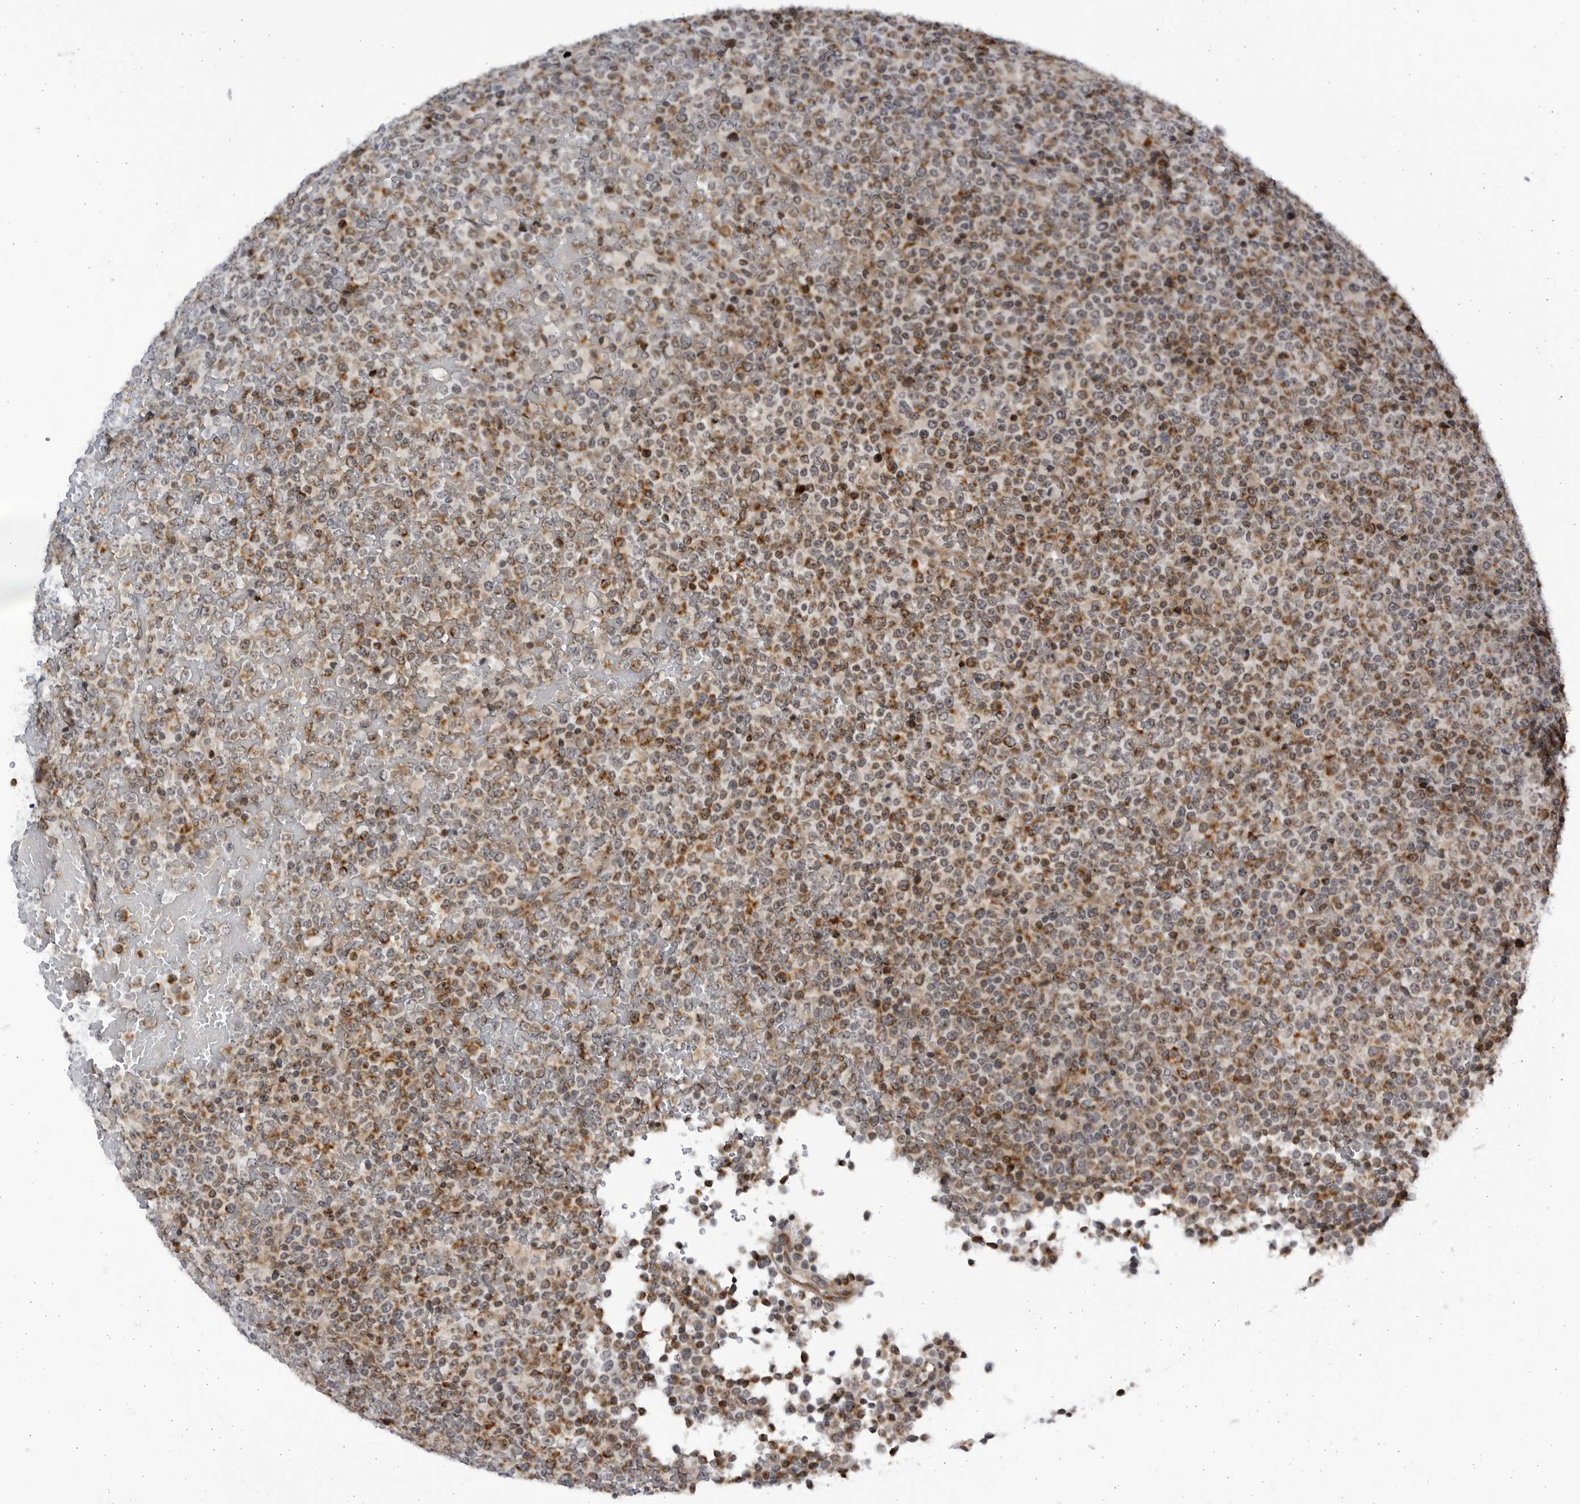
{"staining": {"intensity": "moderate", "quantity": ">75%", "location": "cytoplasmic/membranous"}, "tissue": "lymphoma", "cell_type": "Tumor cells", "image_type": "cancer", "snomed": [{"axis": "morphology", "description": "Malignant lymphoma, non-Hodgkin's type, High grade"}, {"axis": "topography", "description": "Lymph node"}], "caption": "IHC image of human lymphoma stained for a protein (brown), which exhibits medium levels of moderate cytoplasmic/membranous positivity in approximately >75% of tumor cells.", "gene": "SLC25A22", "patient": {"sex": "male", "age": 13}}